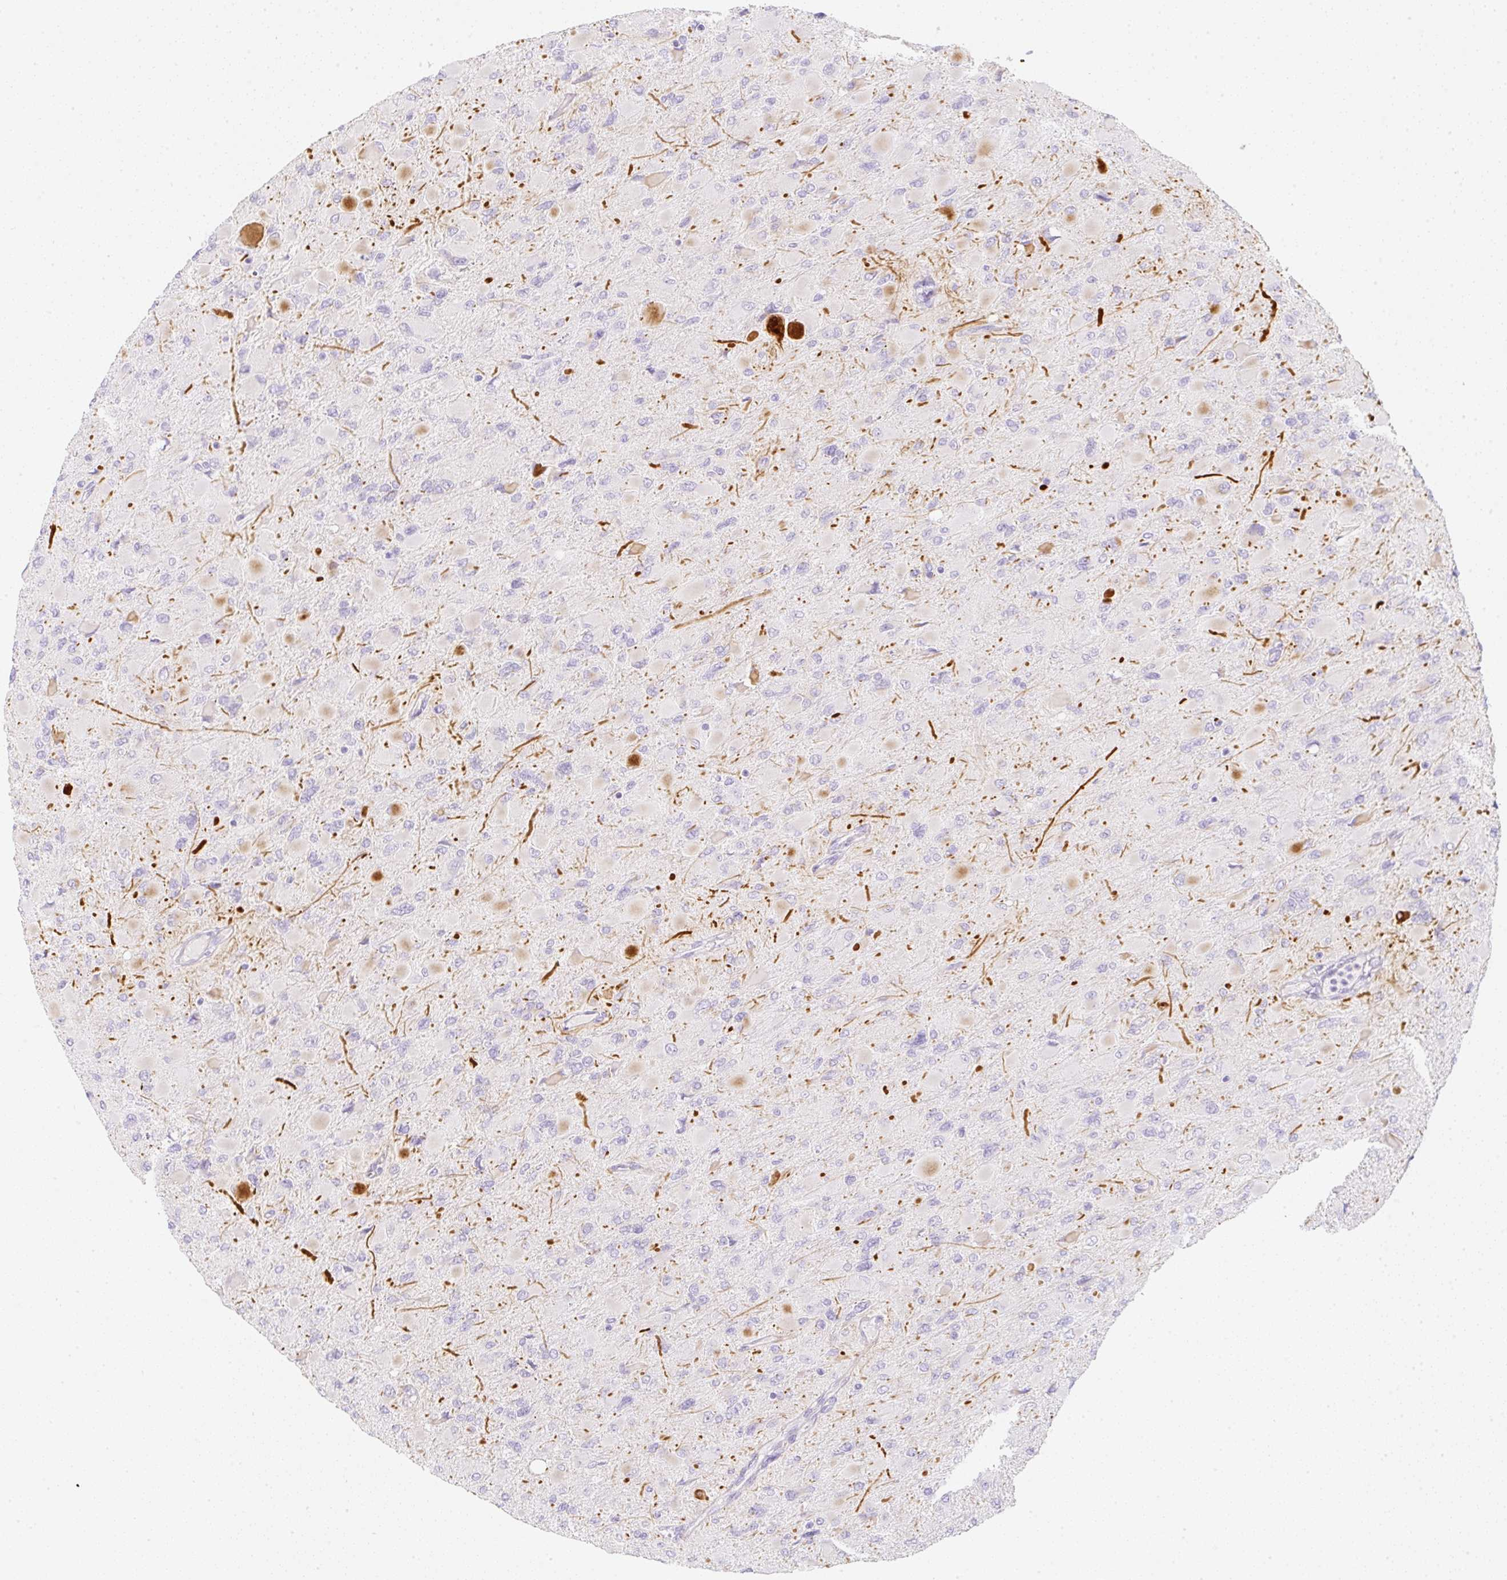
{"staining": {"intensity": "negative", "quantity": "none", "location": "none"}, "tissue": "glioma", "cell_type": "Tumor cells", "image_type": "cancer", "snomed": [{"axis": "morphology", "description": "Glioma, malignant, High grade"}, {"axis": "topography", "description": "Cerebral cortex"}], "caption": "This photomicrograph is of glioma stained with immunohistochemistry (IHC) to label a protein in brown with the nuclei are counter-stained blue. There is no positivity in tumor cells.", "gene": "ZNF689", "patient": {"sex": "female", "age": 36}}